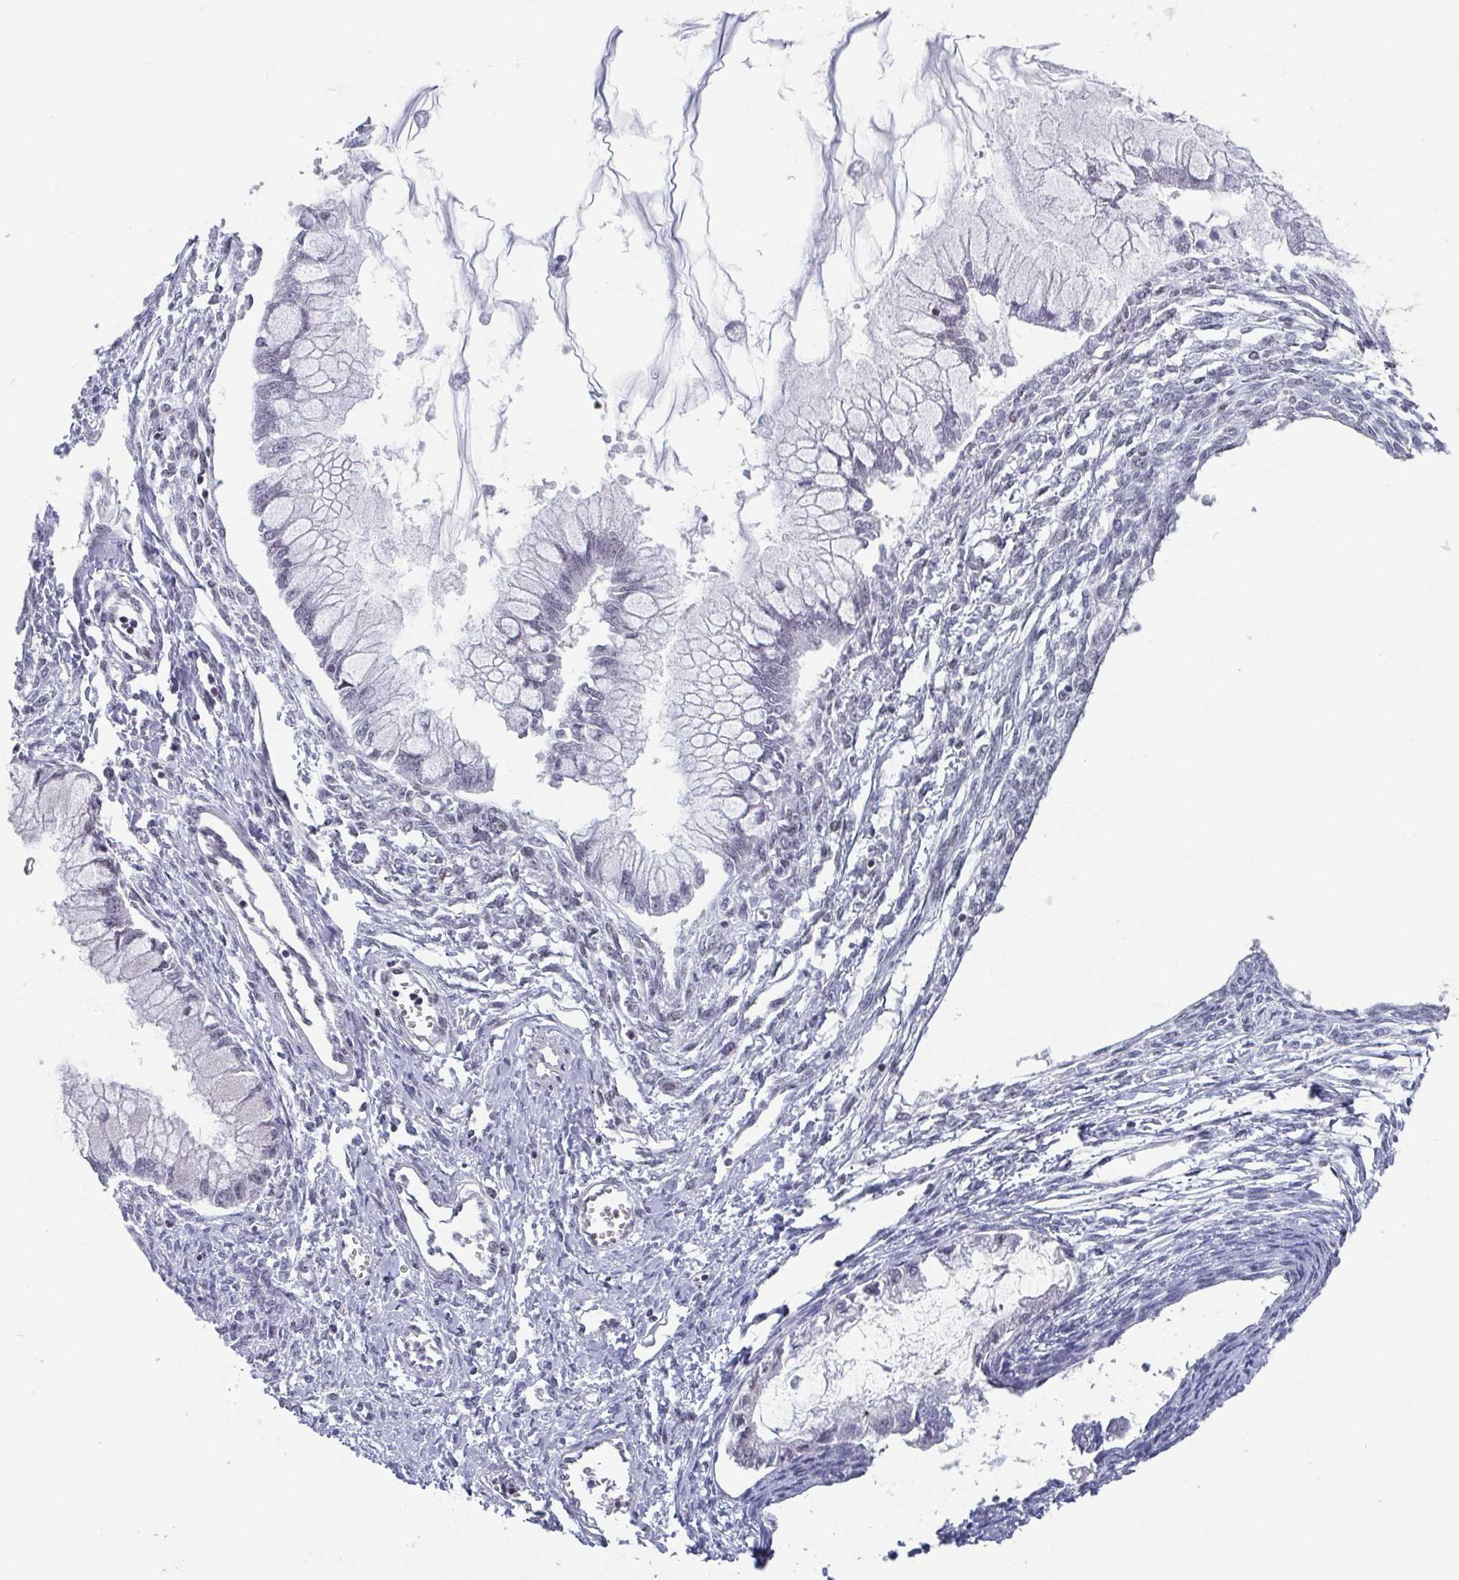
{"staining": {"intensity": "negative", "quantity": "none", "location": "none"}, "tissue": "ovarian cancer", "cell_type": "Tumor cells", "image_type": "cancer", "snomed": [{"axis": "morphology", "description": "Cystadenocarcinoma, mucinous, NOS"}, {"axis": "topography", "description": "Ovary"}], "caption": "Human ovarian cancer stained for a protein using IHC shows no expression in tumor cells.", "gene": "CTCF", "patient": {"sex": "female", "age": 34}}